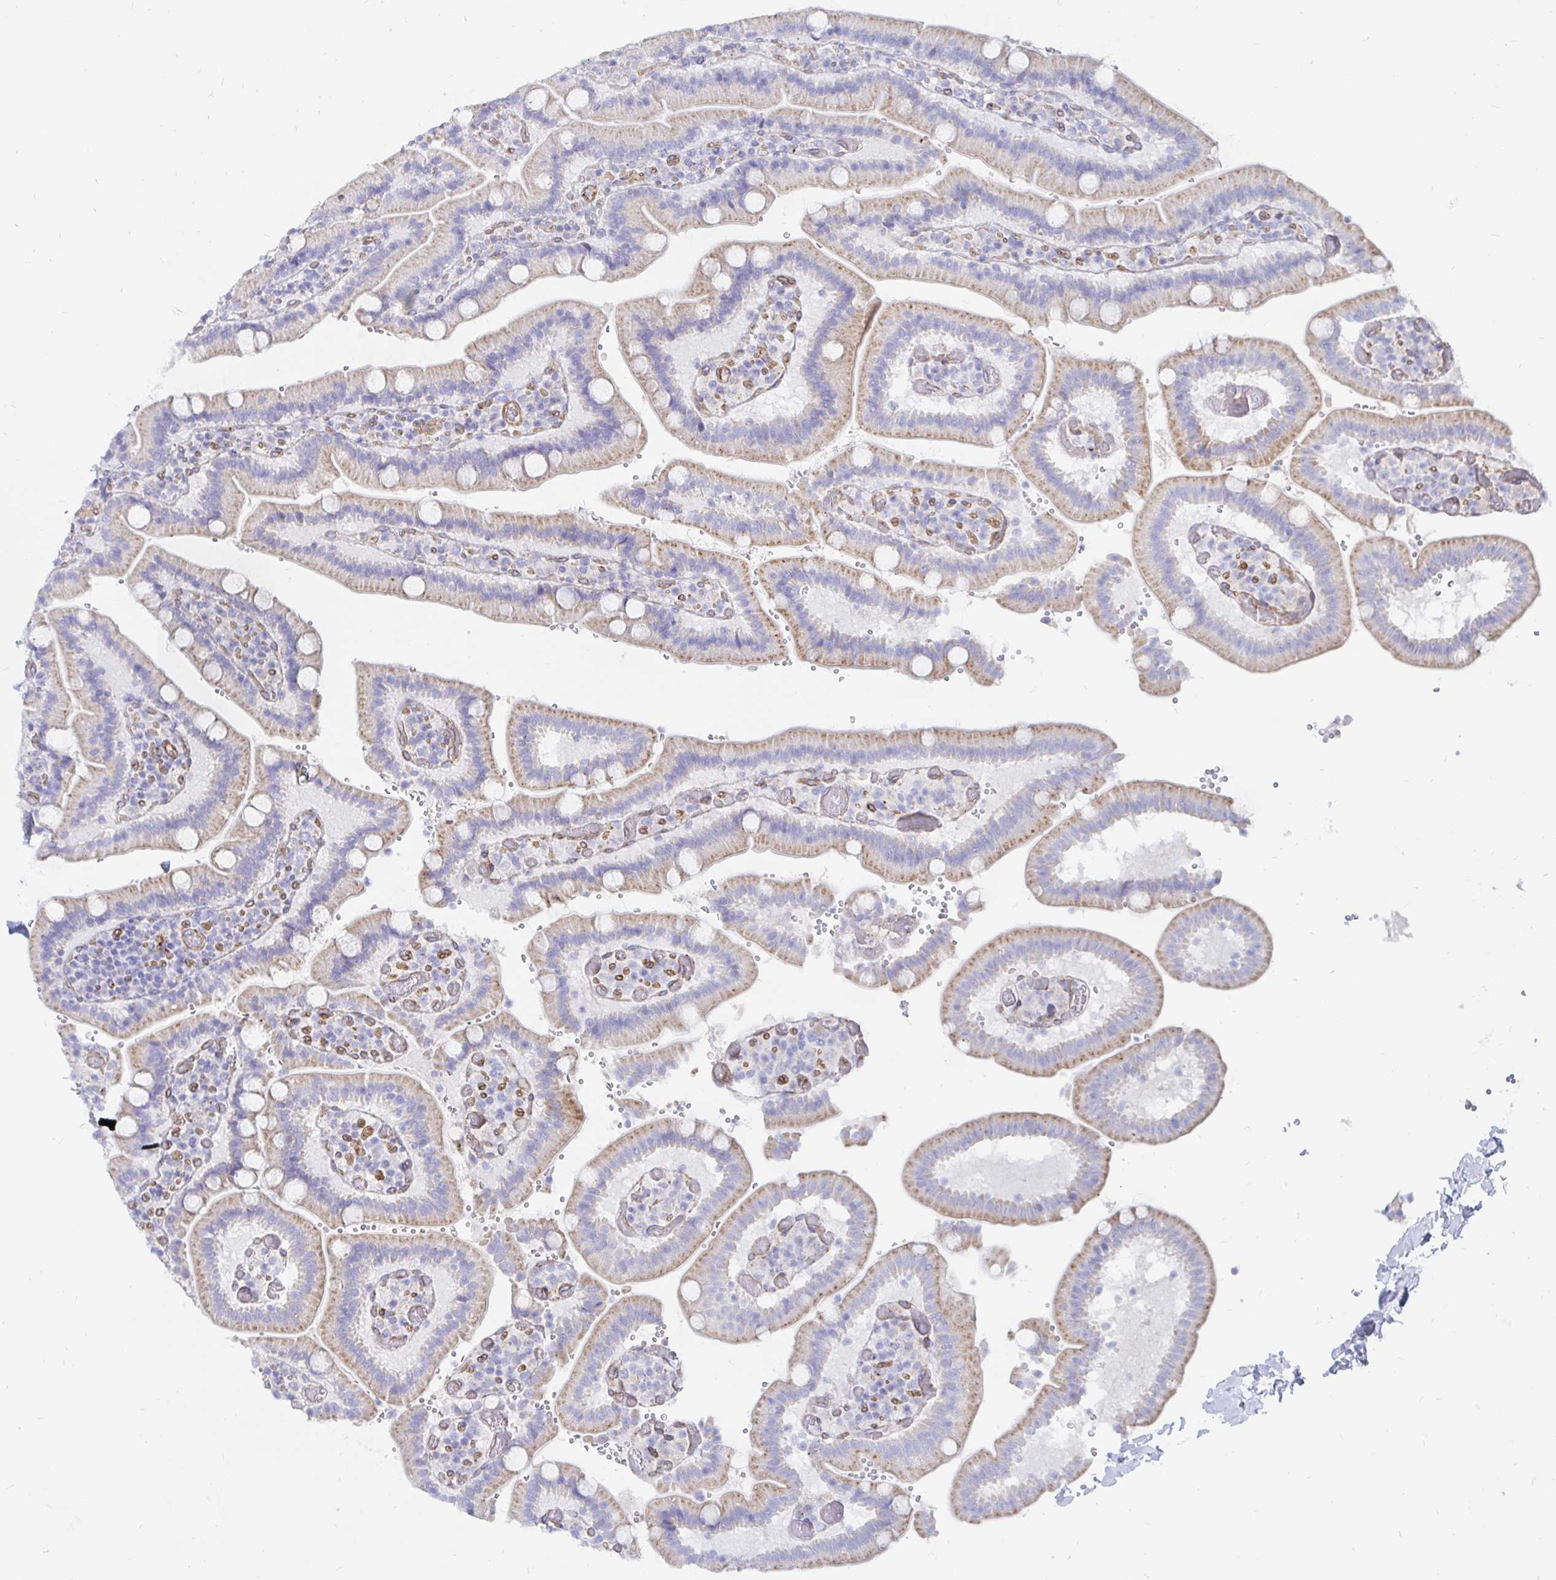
{"staining": {"intensity": "moderate", "quantity": "25%-75%", "location": "cytoplasmic/membranous"}, "tissue": "duodenum", "cell_type": "Glandular cells", "image_type": "normal", "snomed": [{"axis": "morphology", "description": "Normal tissue, NOS"}, {"axis": "topography", "description": "Duodenum"}], "caption": "Brown immunohistochemical staining in normal duodenum demonstrates moderate cytoplasmic/membranous positivity in about 25%-75% of glandular cells. The staining was performed using DAB to visualize the protein expression in brown, while the nuclei were stained in blue with hematoxylin (Magnification: 20x).", "gene": "COX16", "patient": {"sex": "female", "age": 62}}